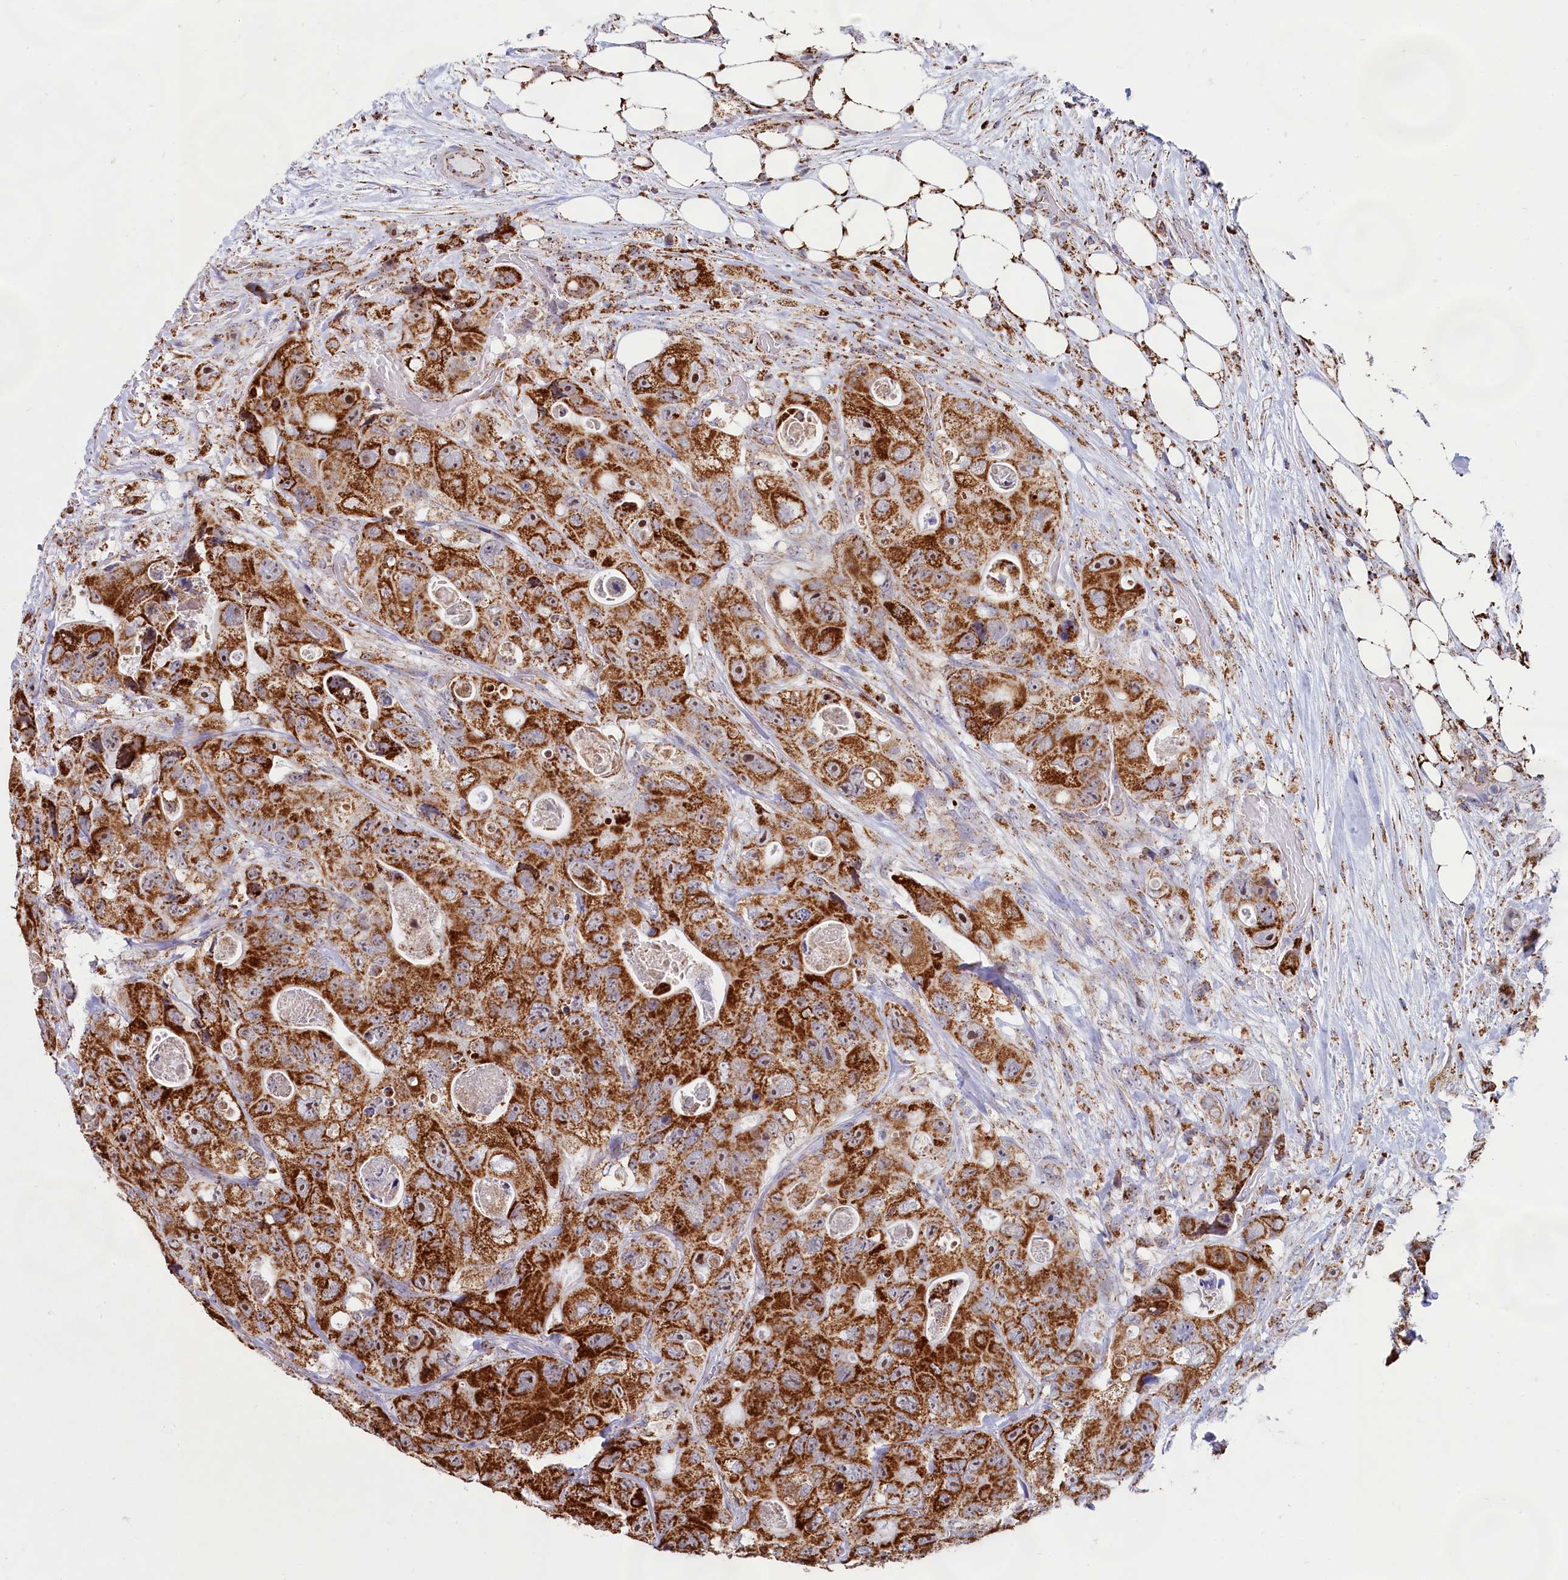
{"staining": {"intensity": "strong", "quantity": ">75%", "location": "cytoplasmic/membranous"}, "tissue": "colorectal cancer", "cell_type": "Tumor cells", "image_type": "cancer", "snomed": [{"axis": "morphology", "description": "Adenocarcinoma, NOS"}, {"axis": "topography", "description": "Colon"}], "caption": "Protein analysis of colorectal adenocarcinoma tissue demonstrates strong cytoplasmic/membranous staining in approximately >75% of tumor cells.", "gene": "C1D", "patient": {"sex": "female", "age": 46}}